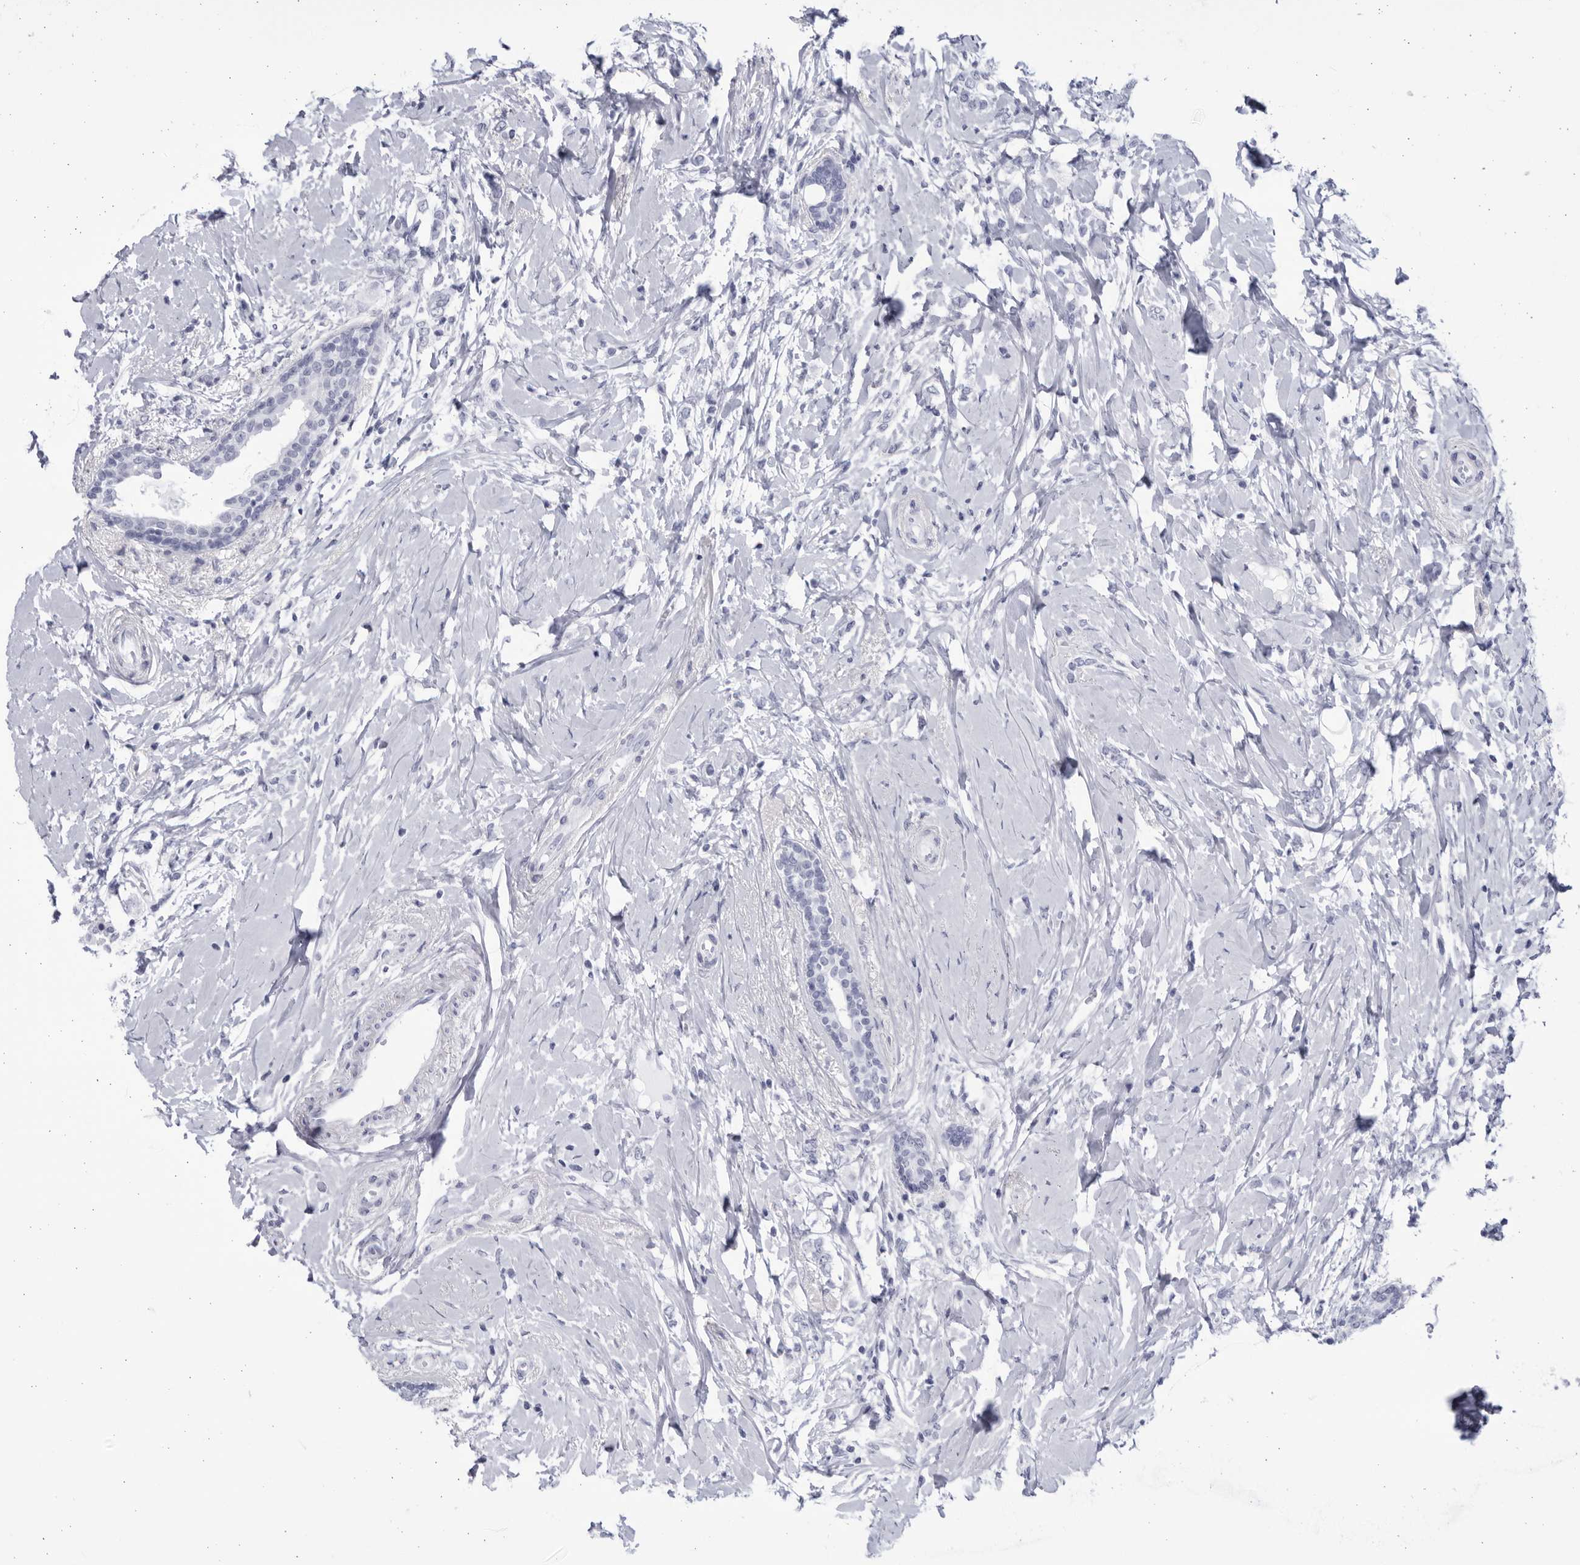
{"staining": {"intensity": "negative", "quantity": "none", "location": "none"}, "tissue": "breast cancer", "cell_type": "Tumor cells", "image_type": "cancer", "snomed": [{"axis": "morphology", "description": "Normal tissue, NOS"}, {"axis": "morphology", "description": "Lobular carcinoma"}, {"axis": "topography", "description": "Breast"}], "caption": "The histopathology image shows no significant staining in tumor cells of breast cancer (lobular carcinoma).", "gene": "CCDC181", "patient": {"sex": "female", "age": 47}}